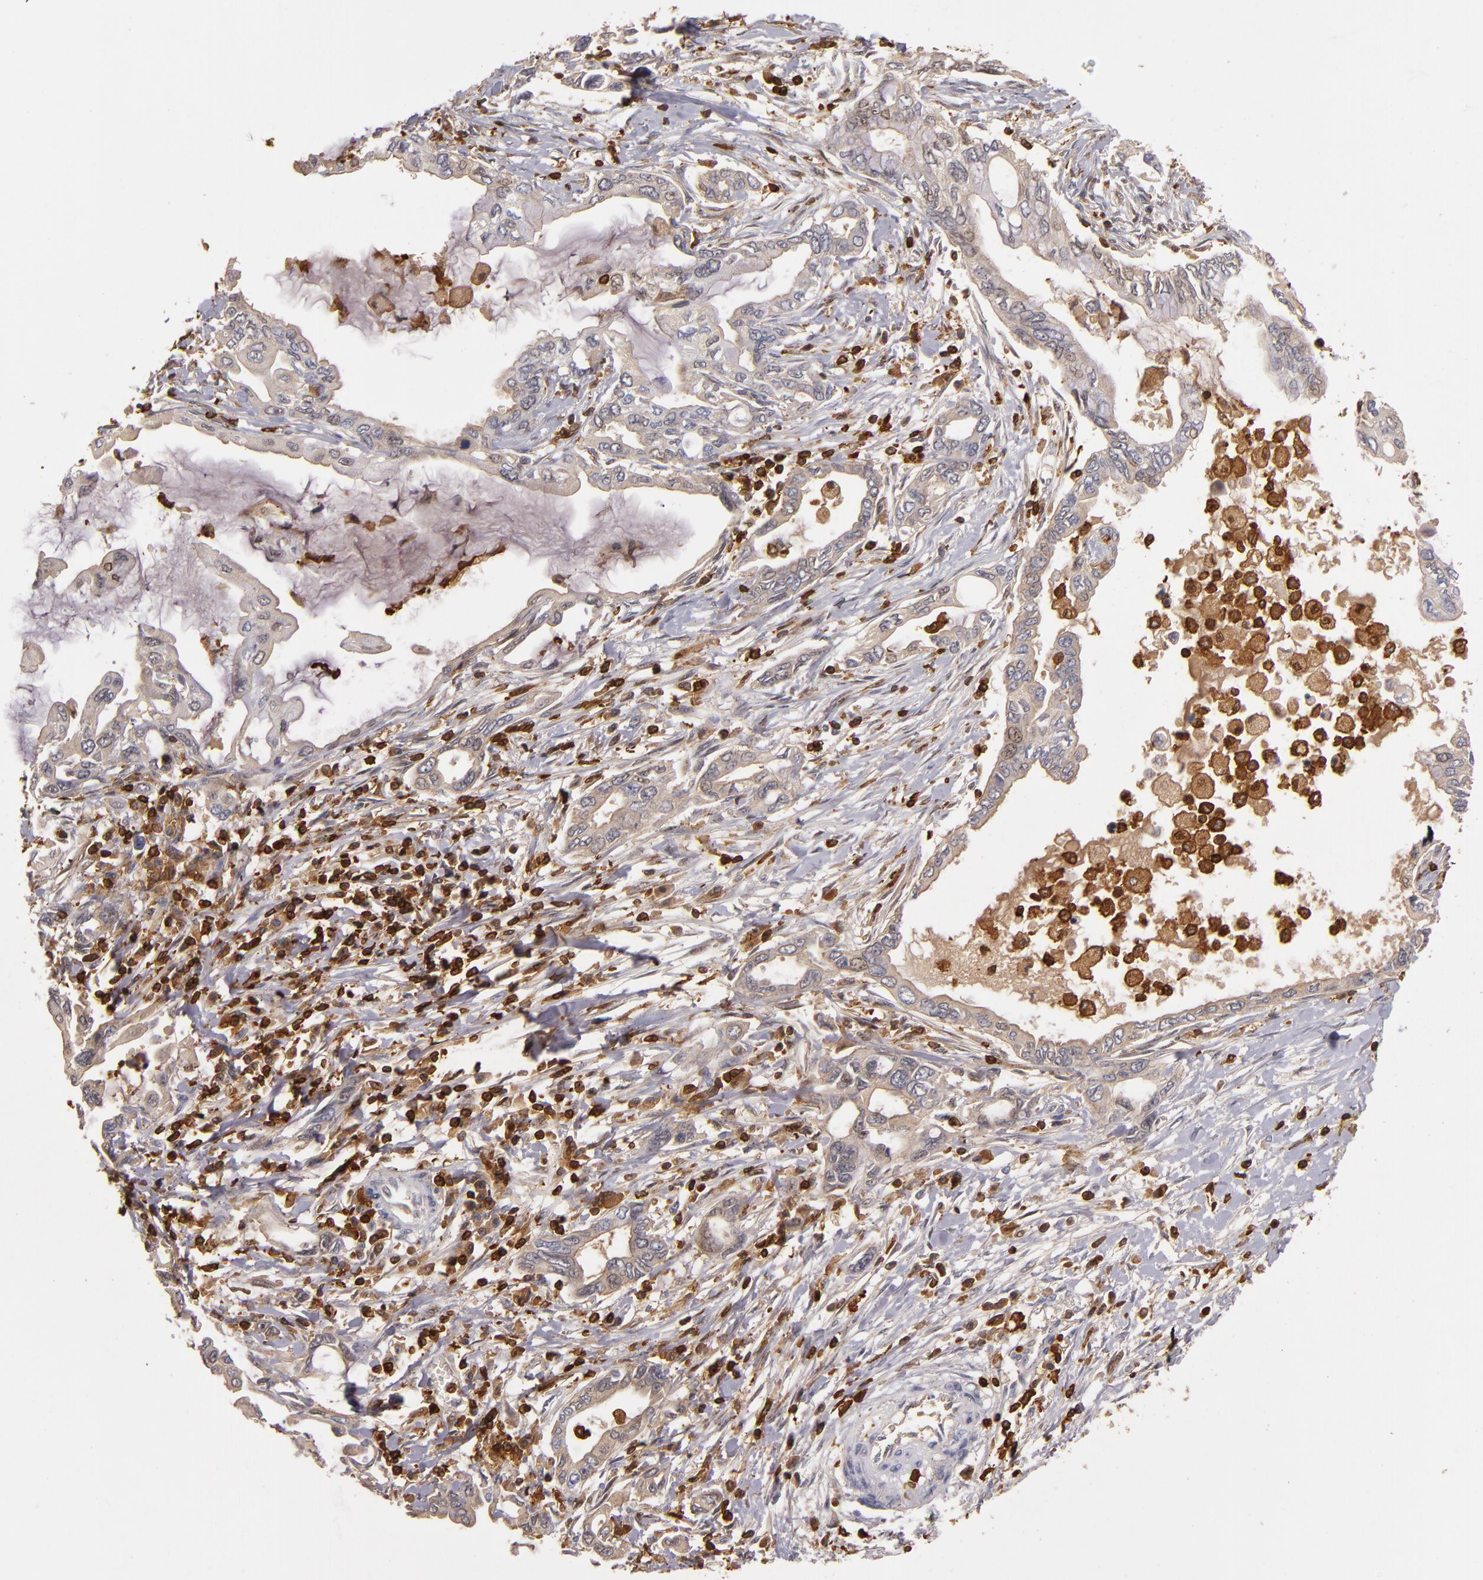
{"staining": {"intensity": "weak", "quantity": "25%-75%", "location": "cytoplasmic/membranous,nuclear"}, "tissue": "pancreatic cancer", "cell_type": "Tumor cells", "image_type": "cancer", "snomed": [{"axis": "morphology", "description": "Adenocarcinoma, NOS"}, {"axis": "topography", "description": "Pancreas"}], "caption": "High-magnification brightfield microscopy of pancreatic adenocarcinoma stained with DAB (3,3'-diaminobenzidine) (brown) and counterstained with hematoxylin (blue). tumor cells exhibit weak cytoplasmic/membranous and nuclear staining is identified in approximately25%-75% of cells.", "gene": "WAS", "patient": {"sex": "female", "age": 57}}